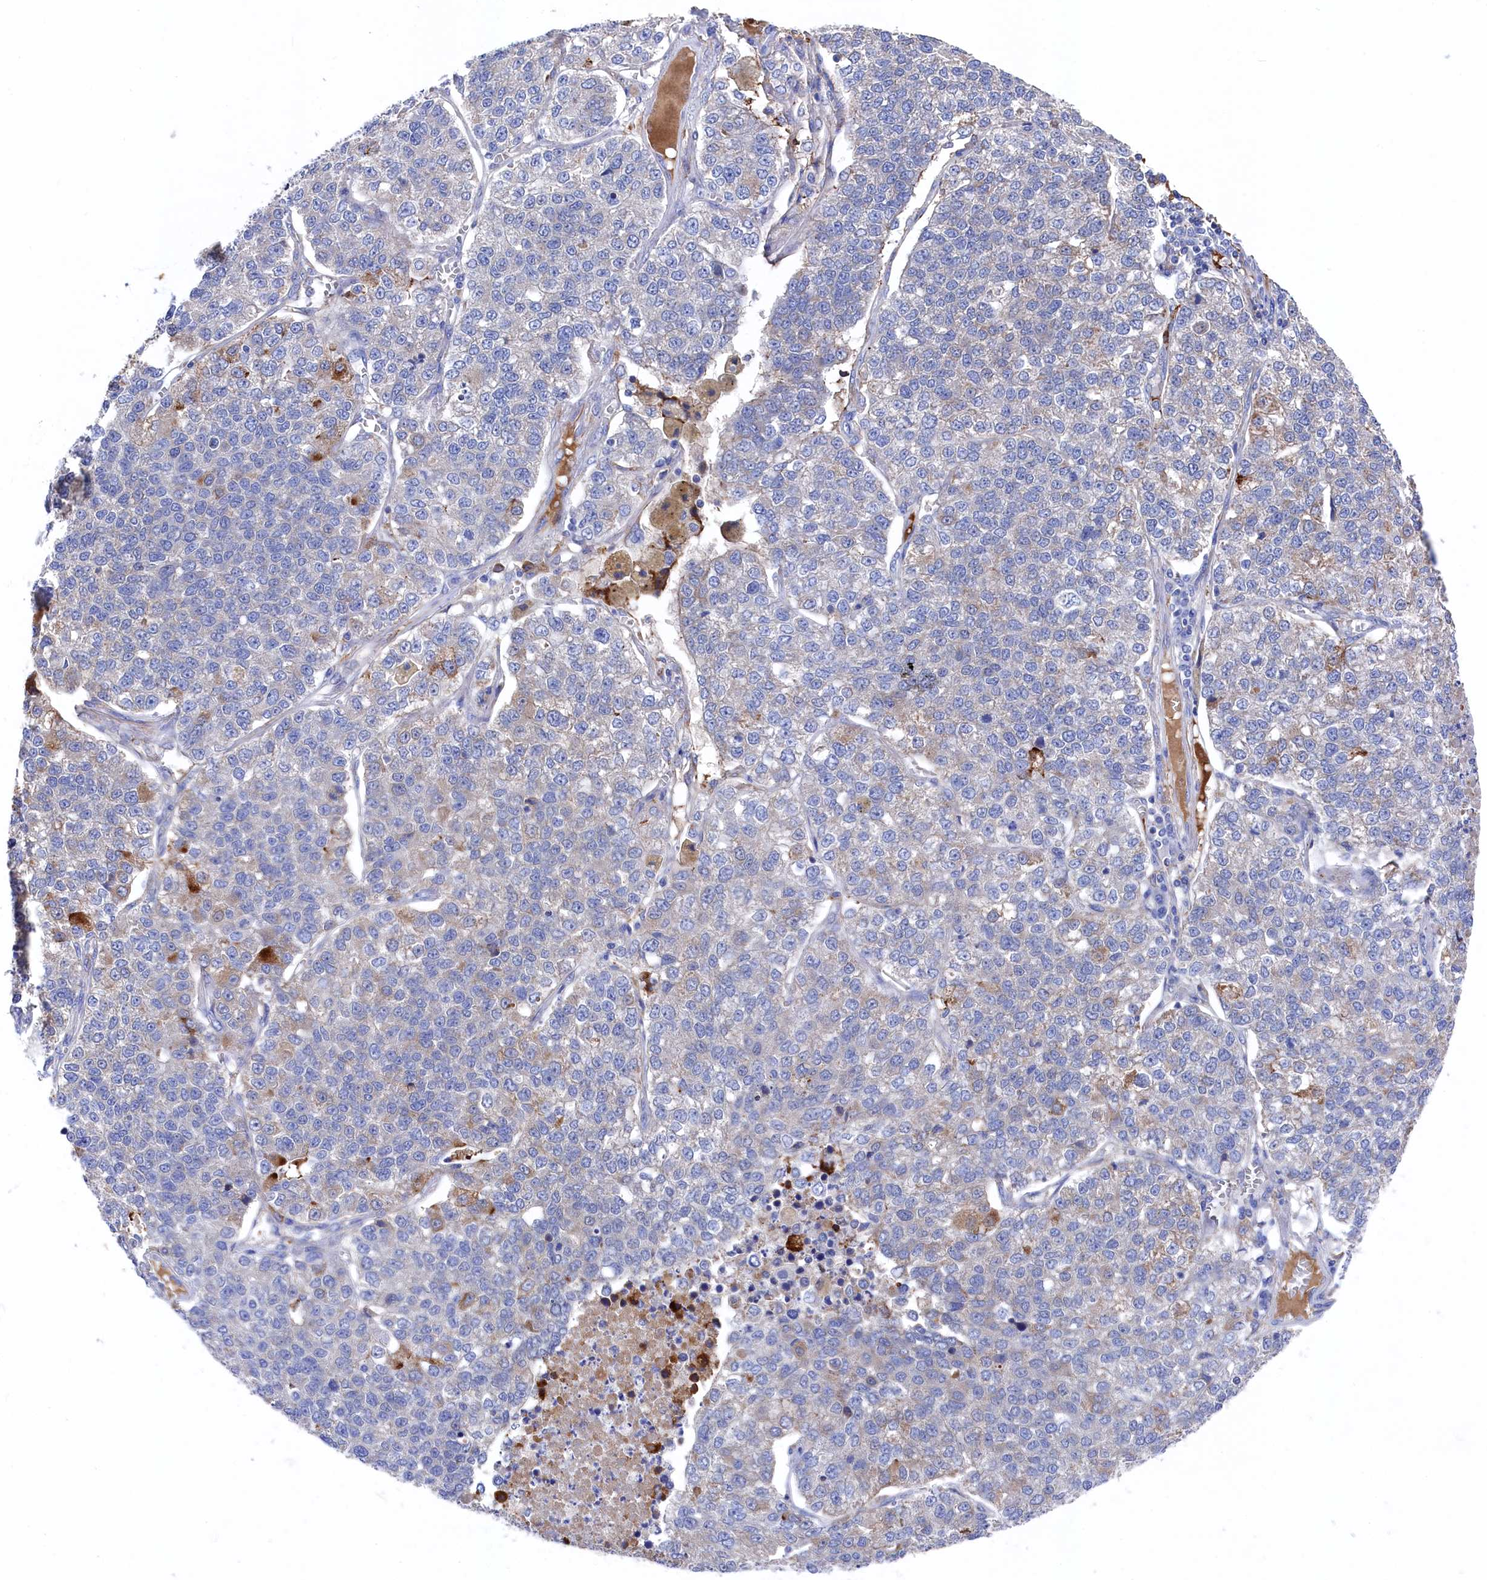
{"staining": {"intensity": "negative", "quantity": "none", "location": "none"}, "tissue": "lung cancer", "cell_type": "Tumor cells", "image_type": "cancer", "snomed": [{"axis": "morphology", "description": "Adenocarcinoma, NOS"}, {"axis": "topography", "description": "Lung"}], "caption": "Immunohistochemical staining of human lung cancer (adenocarcinoma) shows no significant expression in tumor cells.", "gene": "C12orf73", "patient": {"sex": "male", "age": 49}}